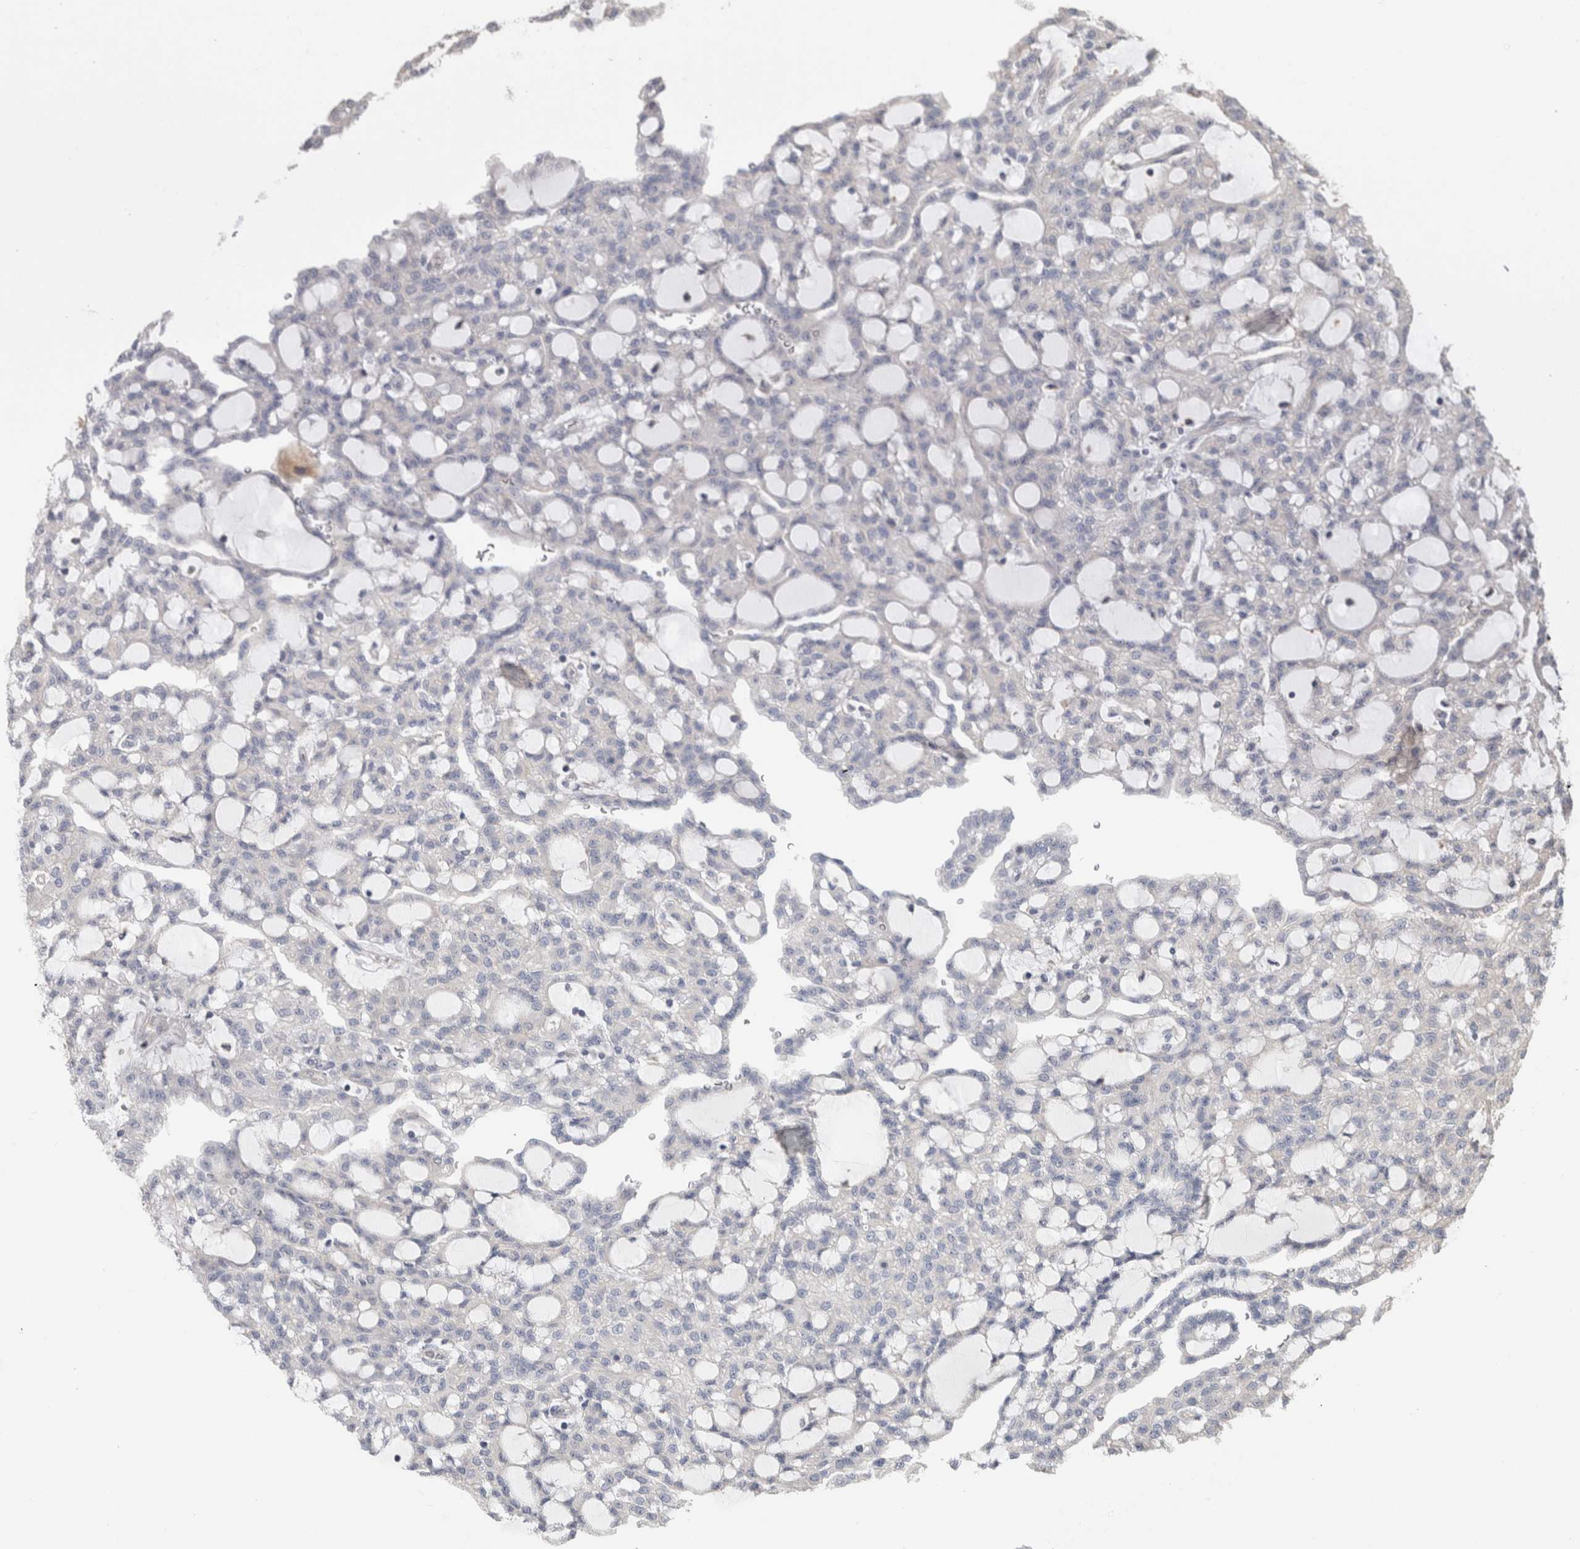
{"staining": {"intensity": "negative", "quantity": "none", "location": "none"}, "tissue": "renal cancer", "cell_type": "Tumor cells", "image_type": "cancer", "snomed": [{"axis": "morphology", "description": "Adenocarcinoma, NOS"}, {"axis": "topography", "description": "Kidney"}], "caption": "Immunohistochemical staining of human renal cancer displays no significant positivity in tumor cells.", "gene": "CLIP1", "patient": {"sex": "male", "age": 63}}